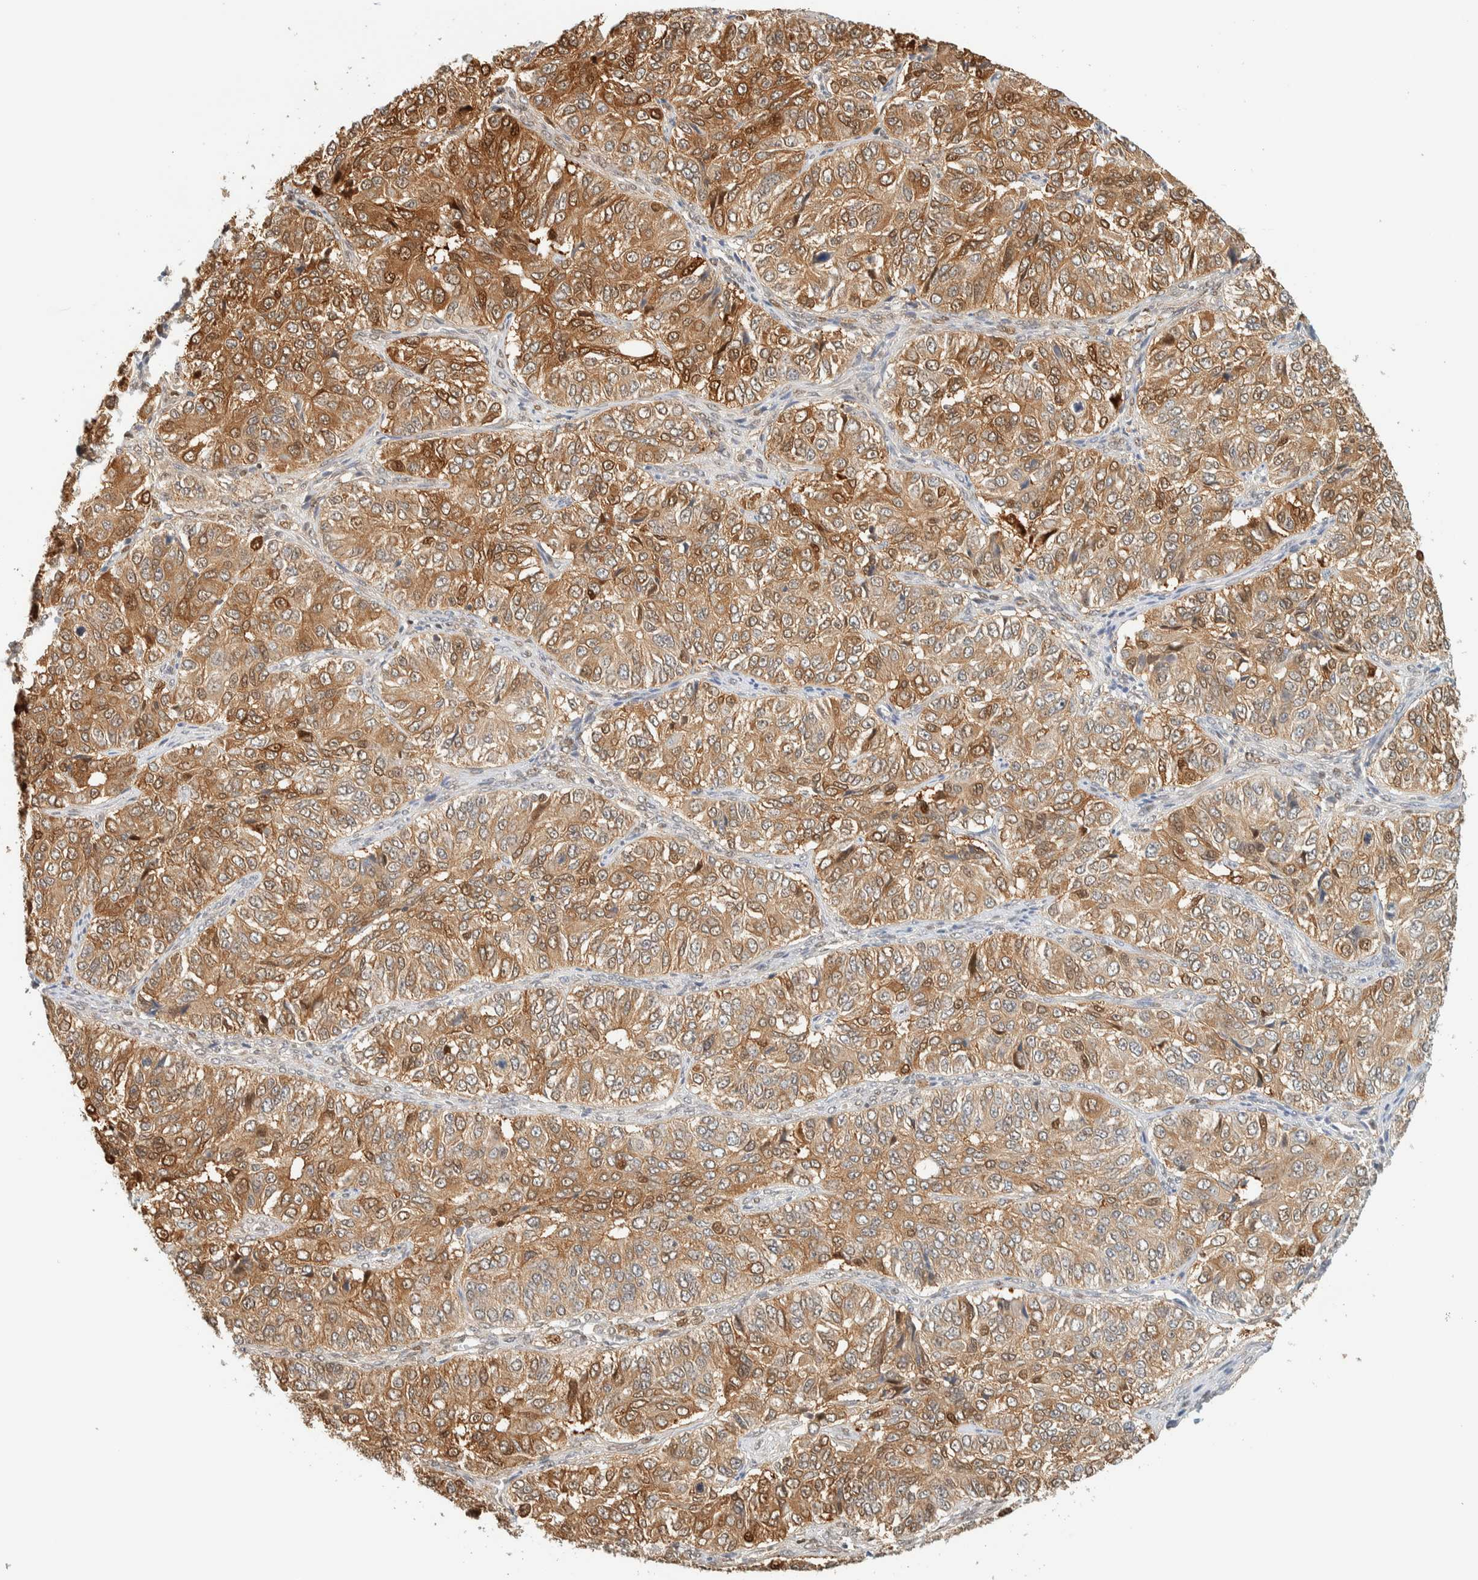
{"staining": {"intensity": "moderate", "quantity": ">75%", "location": "cytoplasmic/membranous"}, "tissue": "ovarian cancer", "cell_type": "Tumor cells", "image_type": "cancer", "snomed": [{"axis": "morphology", "description": "Carcinoma, endometroid"}, {"axis": "topography", "description": "Ovary"}], "caption": "Moderate cytoplasmic/membranous protein staining is identified in about >75% of tumor cells in endometroid carcinoma (ovarian).", "gene": "ZBTB37", "patient": {"sex": "female", "age": 51}}